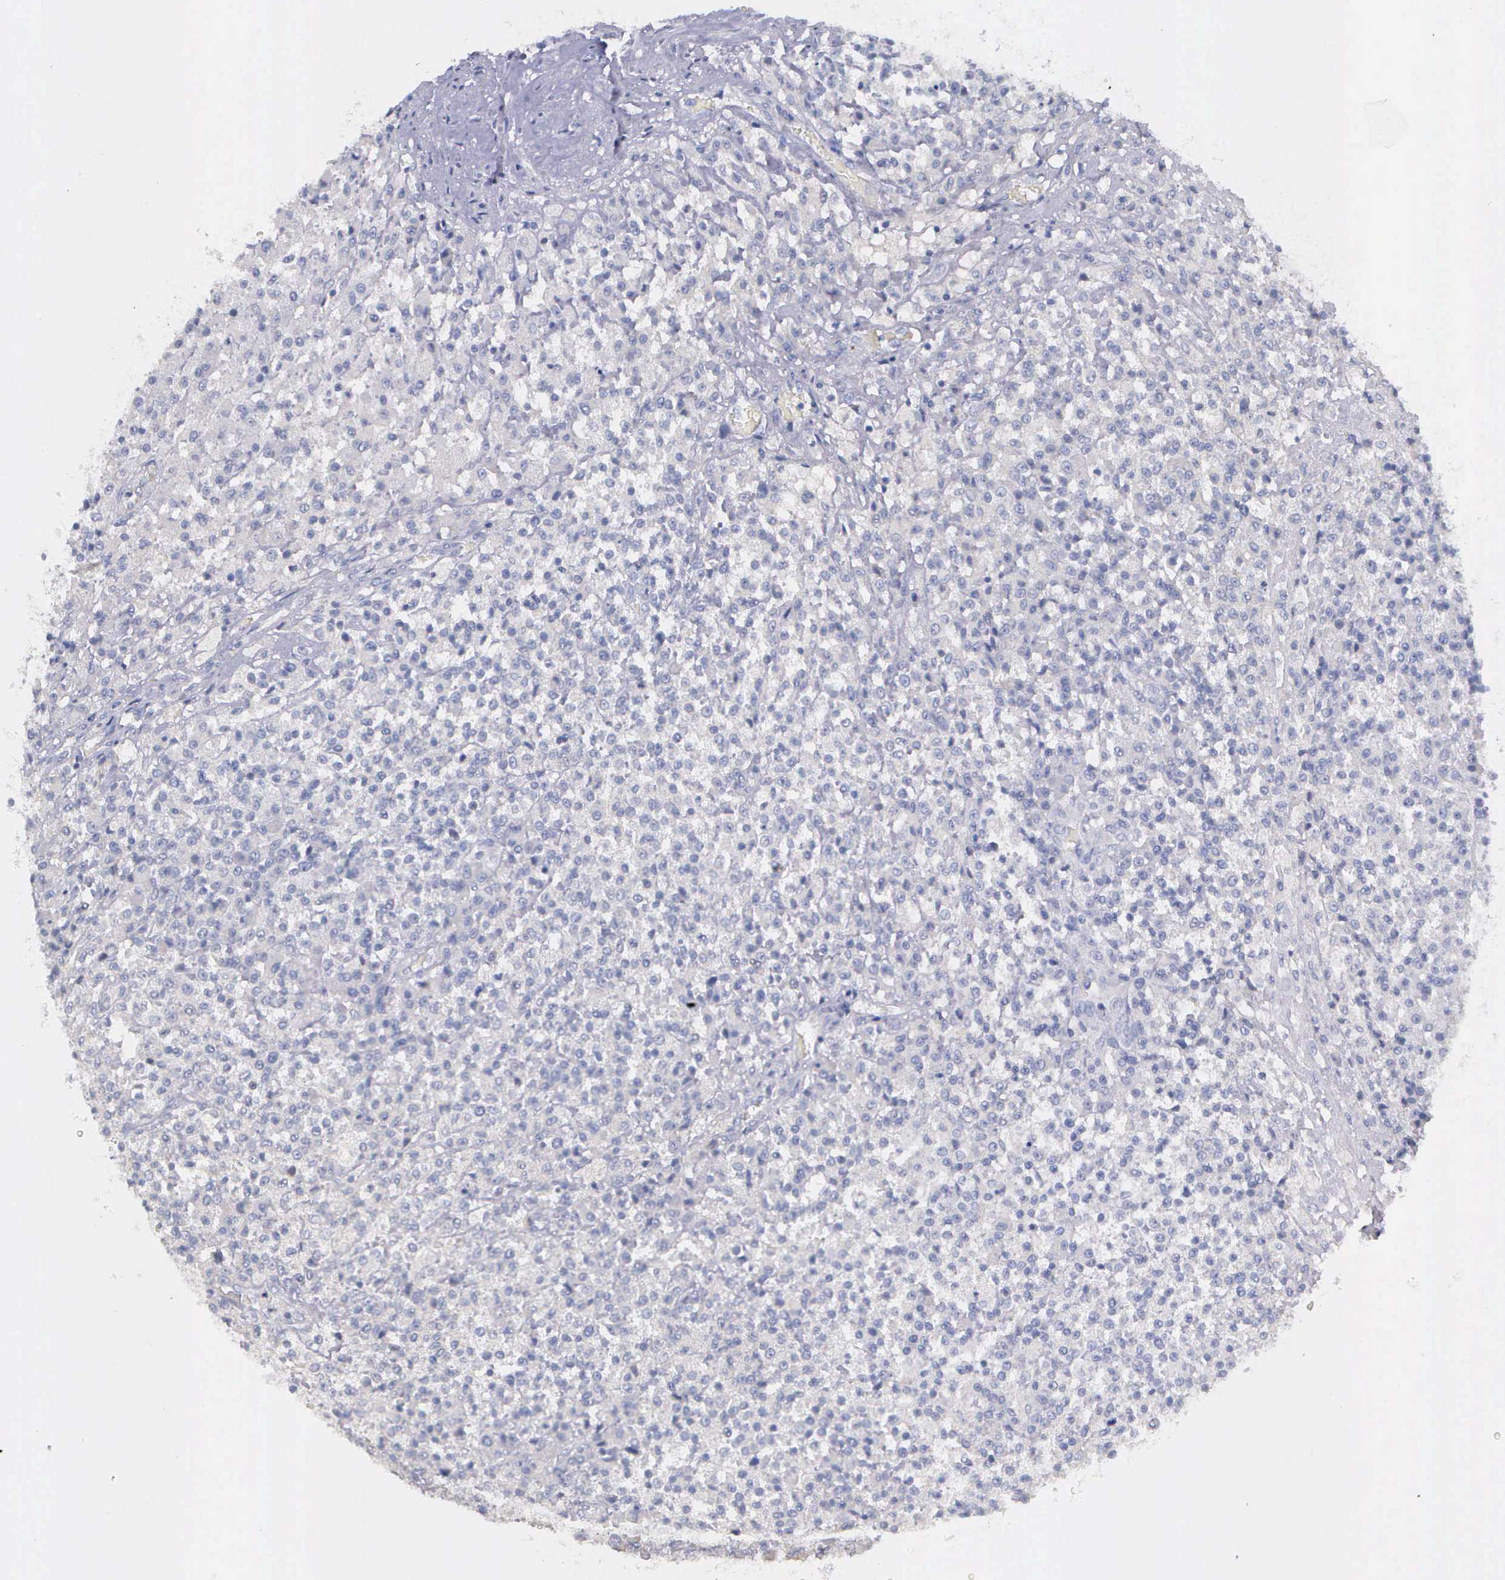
{"staining": {"intensity": "negative", "quantity": "none", "location": "none"}, "tissue": "testis cancer", "cell_type": "Tumor cells", "image_type": "cancer", "snomed": [{"axis": "morphology", "description": "Seminoma, NOS"}, {"axis": "topography", "description": "Testis"}], "caption": "Image shows no significant protein expression in tumor cells of testis cancer (seminoma).", "gene": "THSD7A", "patient": {"sex": "male", "age": 59}}